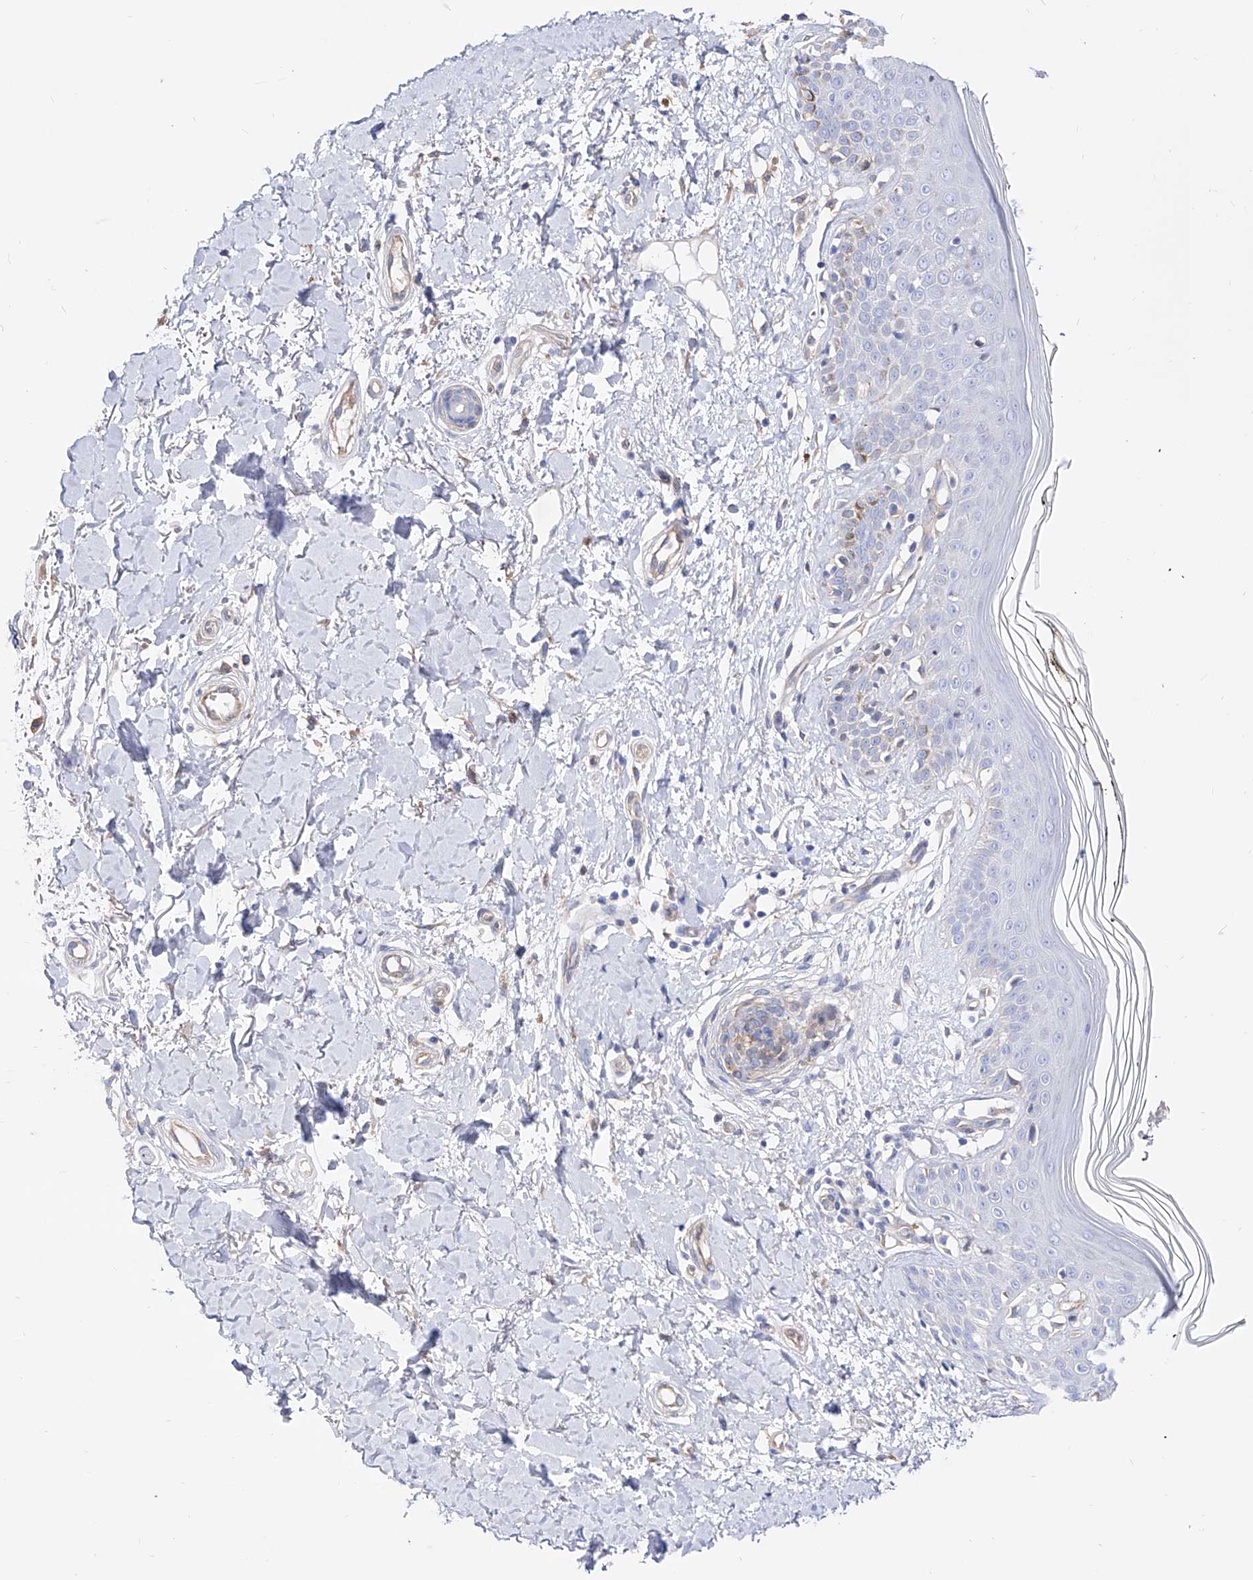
{"staining": {"intensity": "negative", "quantity": "none", "location": "none"}, "tissue": "skin", "cell_type": "Fibroblasts", "image_type": "normal", "snomed": [{"axis": "morphology", "description": "Normal tissue, NOS"}, {"axis": "topography", "description": "Skin"}], "caption": "Skin was stained to show a protein in brown. There is no significant positivity in fibroblasts. The staining was performed using DAB to visualize the protein expression in brown, while the nuclei were stained in blue with hematoxylin (Magnification: 20x).", "gene": "ZNF653", "patient": {"sex": "female", "age": 64}}